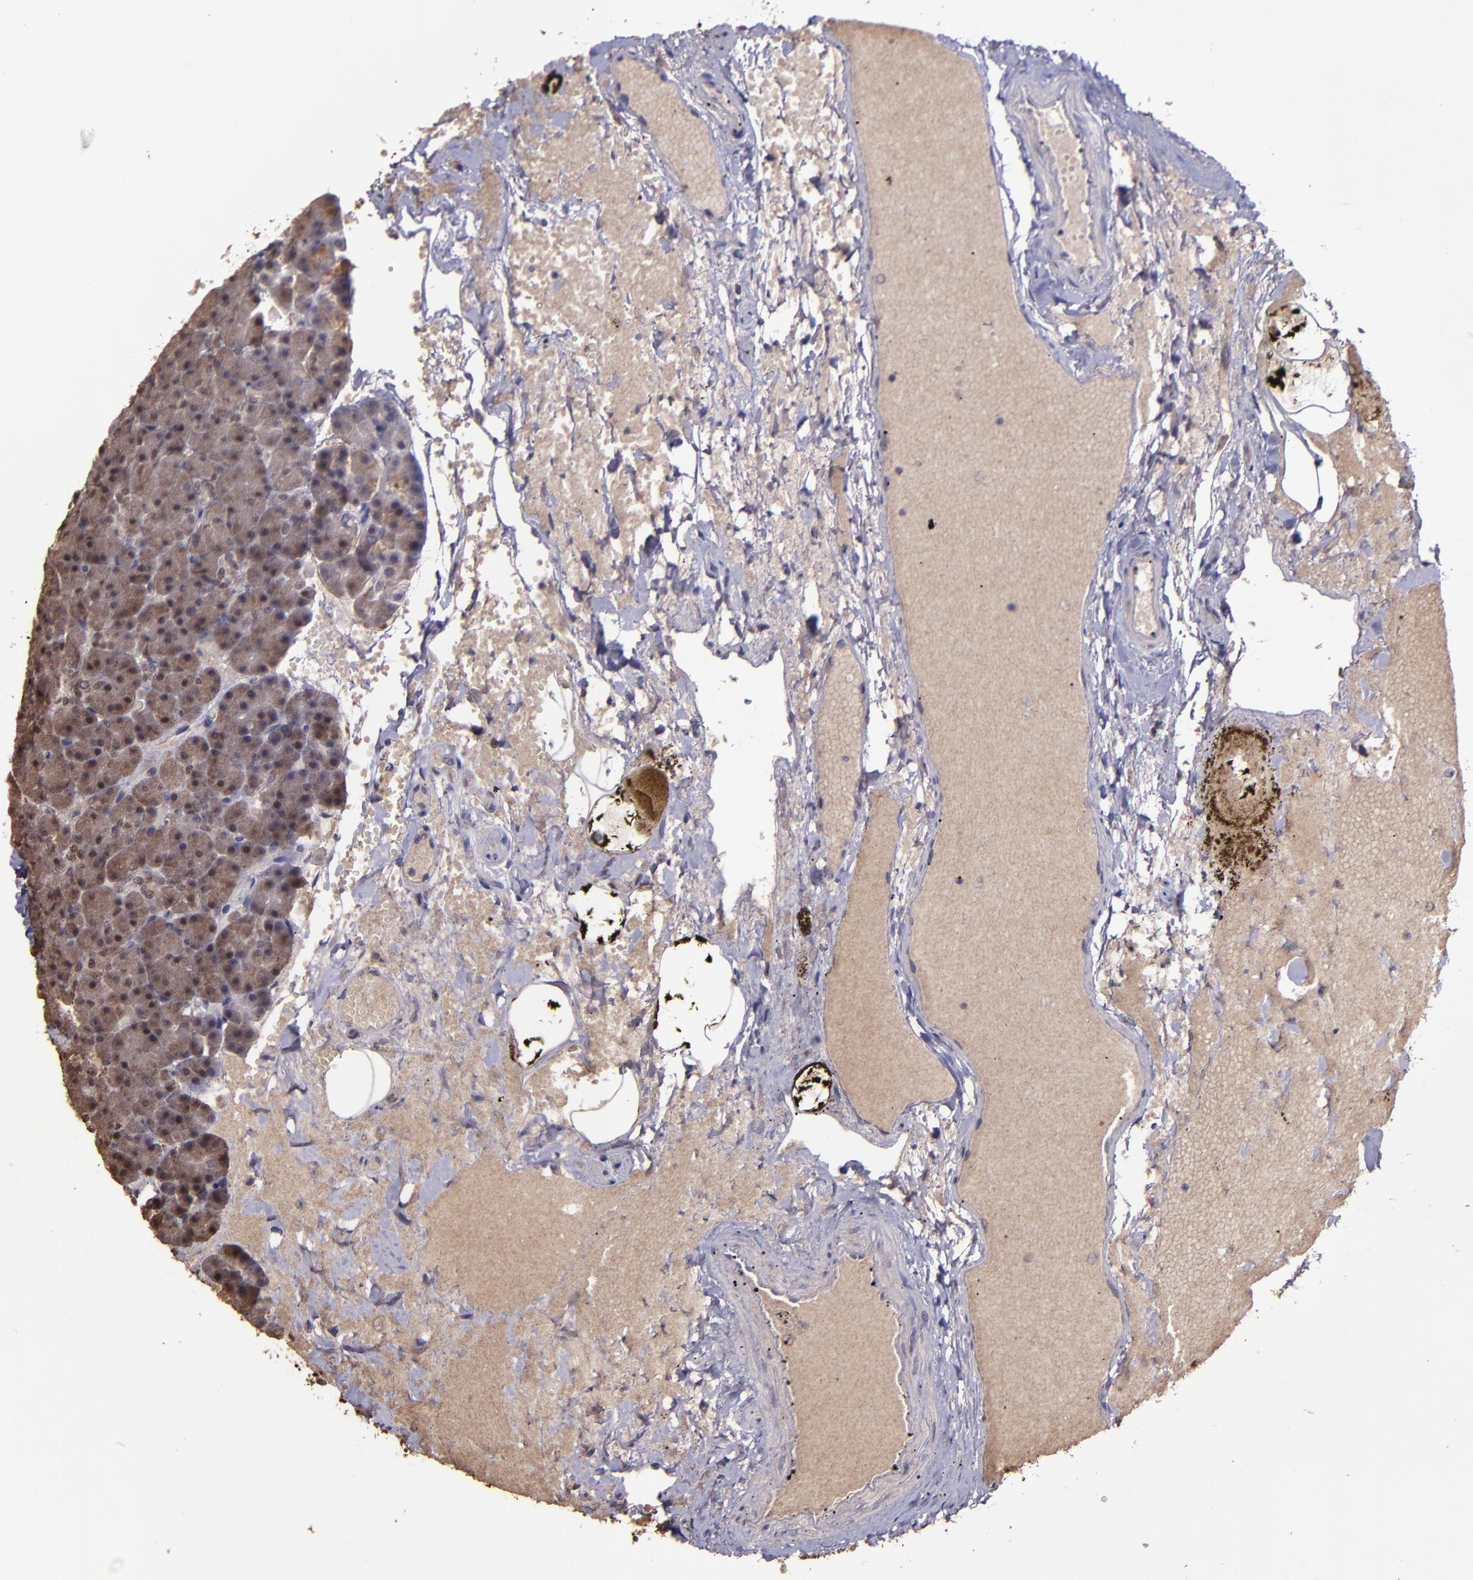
{"staining": {"intensity": "moderate", "quantity": ">75%", "location": "cytoplasmic/membranous,nuclear"}, "tissue": "pancreas", "cell_type": "Exocrine glandular cells", "image_type": "normal", "snomed": [{"axis": "morphology", "description": "Normal tissue, NOS"}, {"axis": "topography", "description": "Pancreas"}], "caption": "Moderate cytoplasmic/membranous,nuclear staining is appreciated in approximately >75% of exocrine glandular cells in benign pancreas.", "gene": "SERPINF2", "patient": {"sex": "female", "age": 35}}